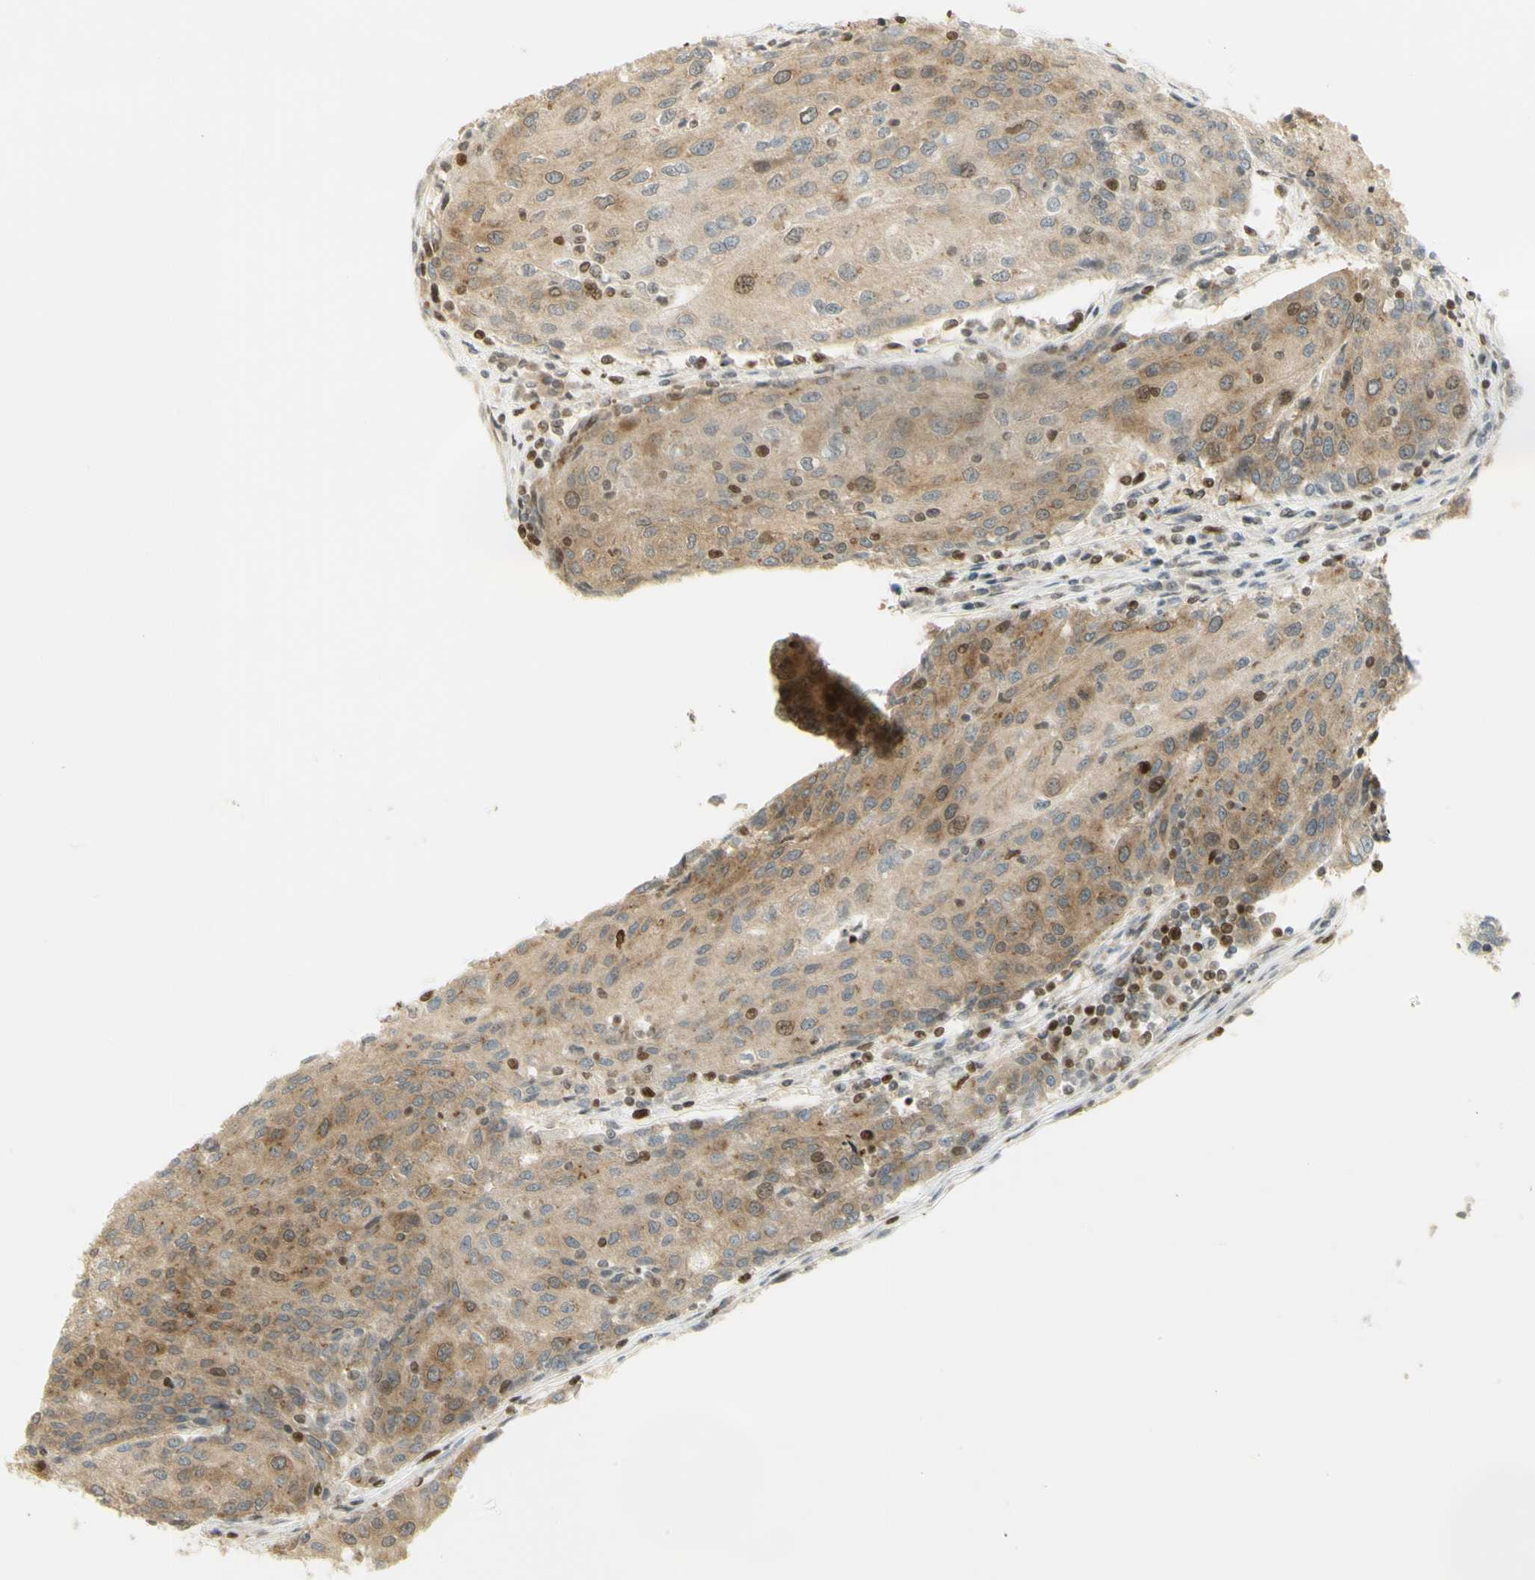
{"staining": {"intensity": "moderate", "quantity": ">75%", "location": "cytoplasmic/membranous,nuclear"}, "tissue": "urothelial cancer", "cell_type": "Tumor cells", "image_type": "cancer", "snomed": [{"axis": "morphology", "description": "Urothelial carcinoma, High grade"}, {"axis": "topography", "description": "Urinary bladder"}], "caption": "A micrograph of human urothelial carcinoma (high-grade) stained for a protein shows moderate cytoplasmic/membranous and nuclear brown staining in tumor cells. (DAB = brown stain, brightfield microscopy at high magnification).", "gene": "KIF11", "patient": {"sex": "female", "age": 85}}